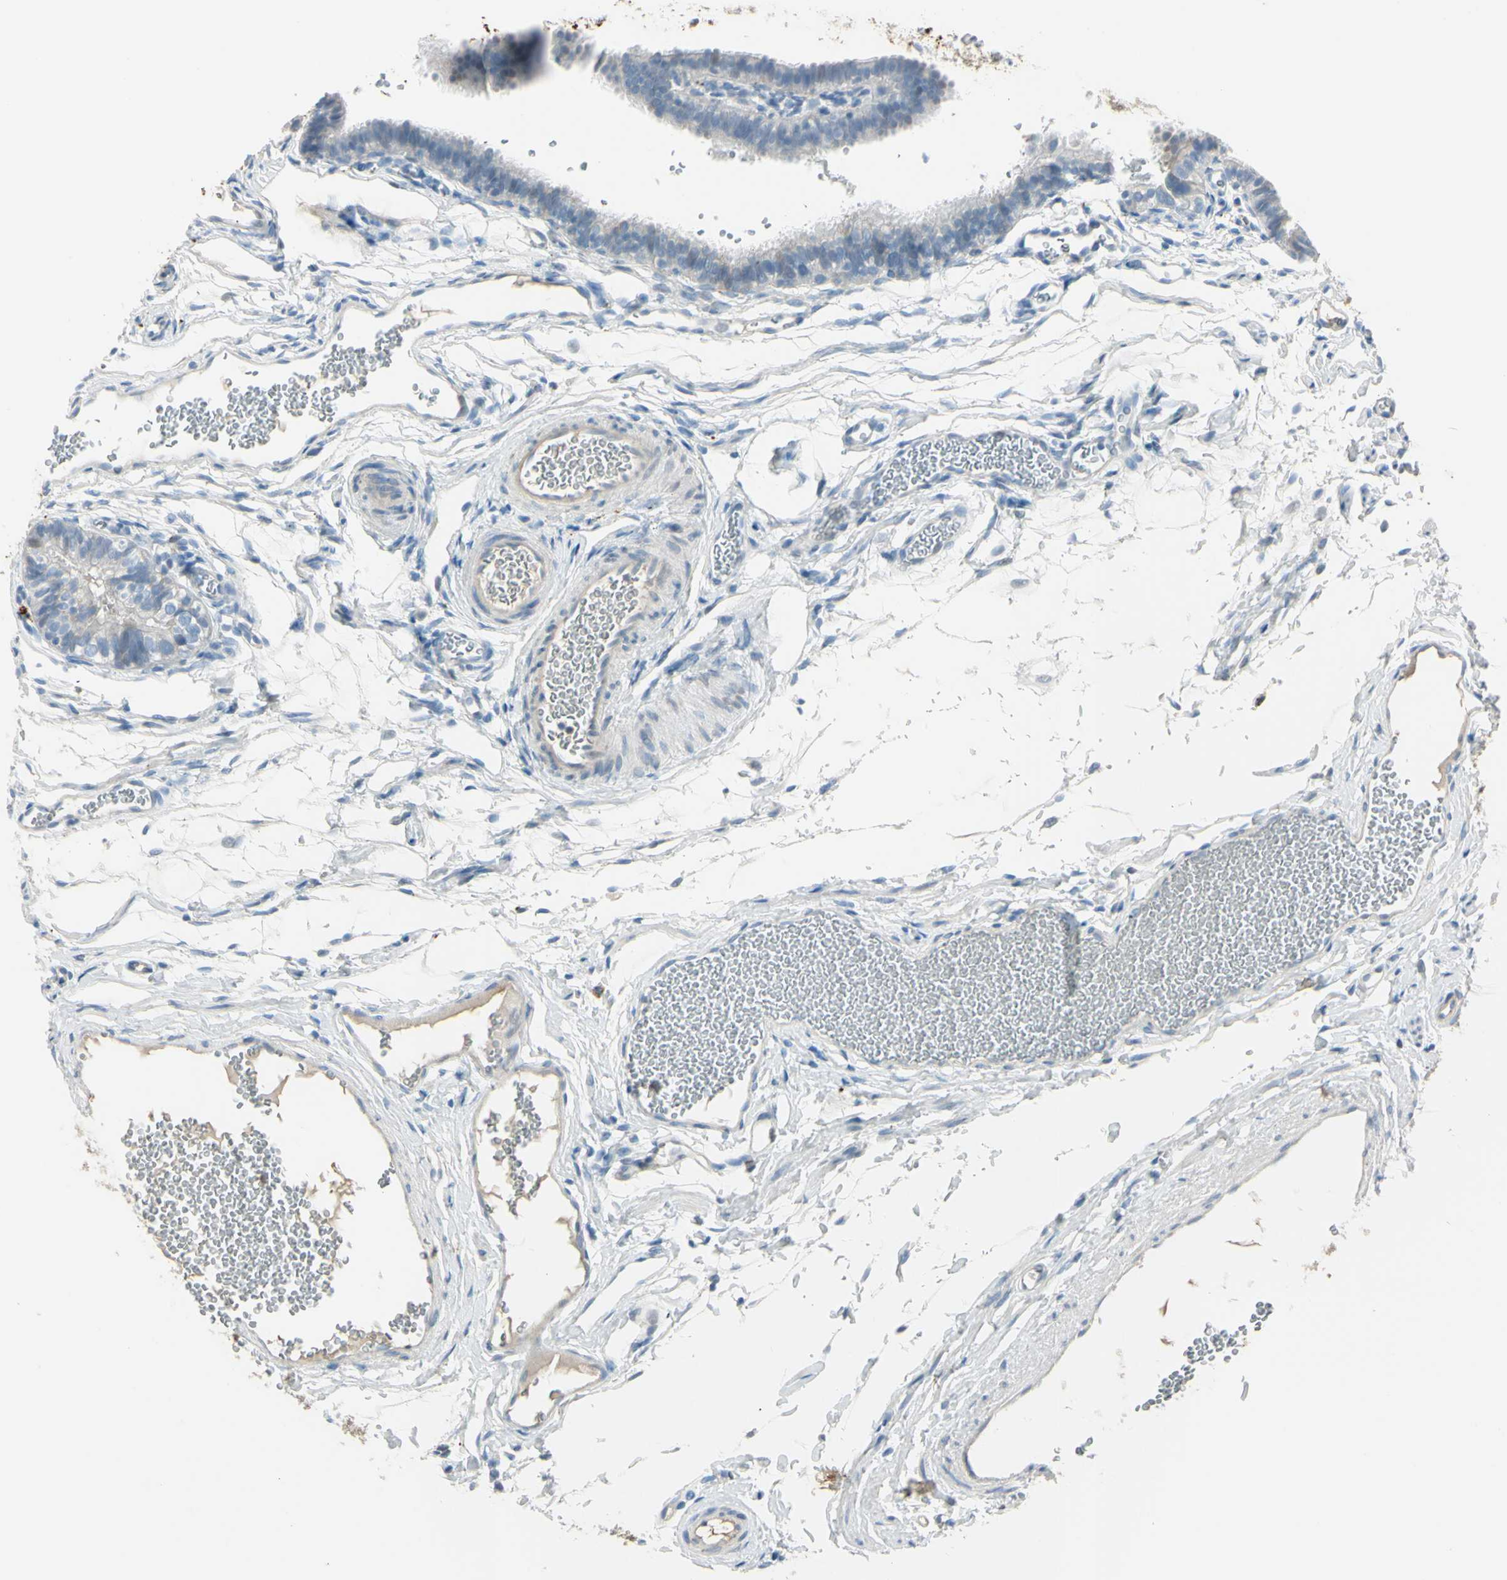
{"staining": {"intensity": "moderate", "quantity": "25%-75%", "location": "cytoplasmic/membranous"}, "tissue": "fallopian tube", "cell_type": "Glandular cells", "image_type": "normal", "snomed": [{"axis": "morphology", "description": "Normal tissue, NOS"}, {"axis": "topography", "description": "Fallopian tube"}, {"axis": "topography", "description": "Placenta"}], "caption": "Immunohistochemistry (IHC) of benign human fallopian tube reveals medium levels of moderate cytoplasmic/membranous staining in approximately 25%-75% of glandular cells.", "gene": "ANGPTL1", "patient": {"sex": "female", "age": 34}}